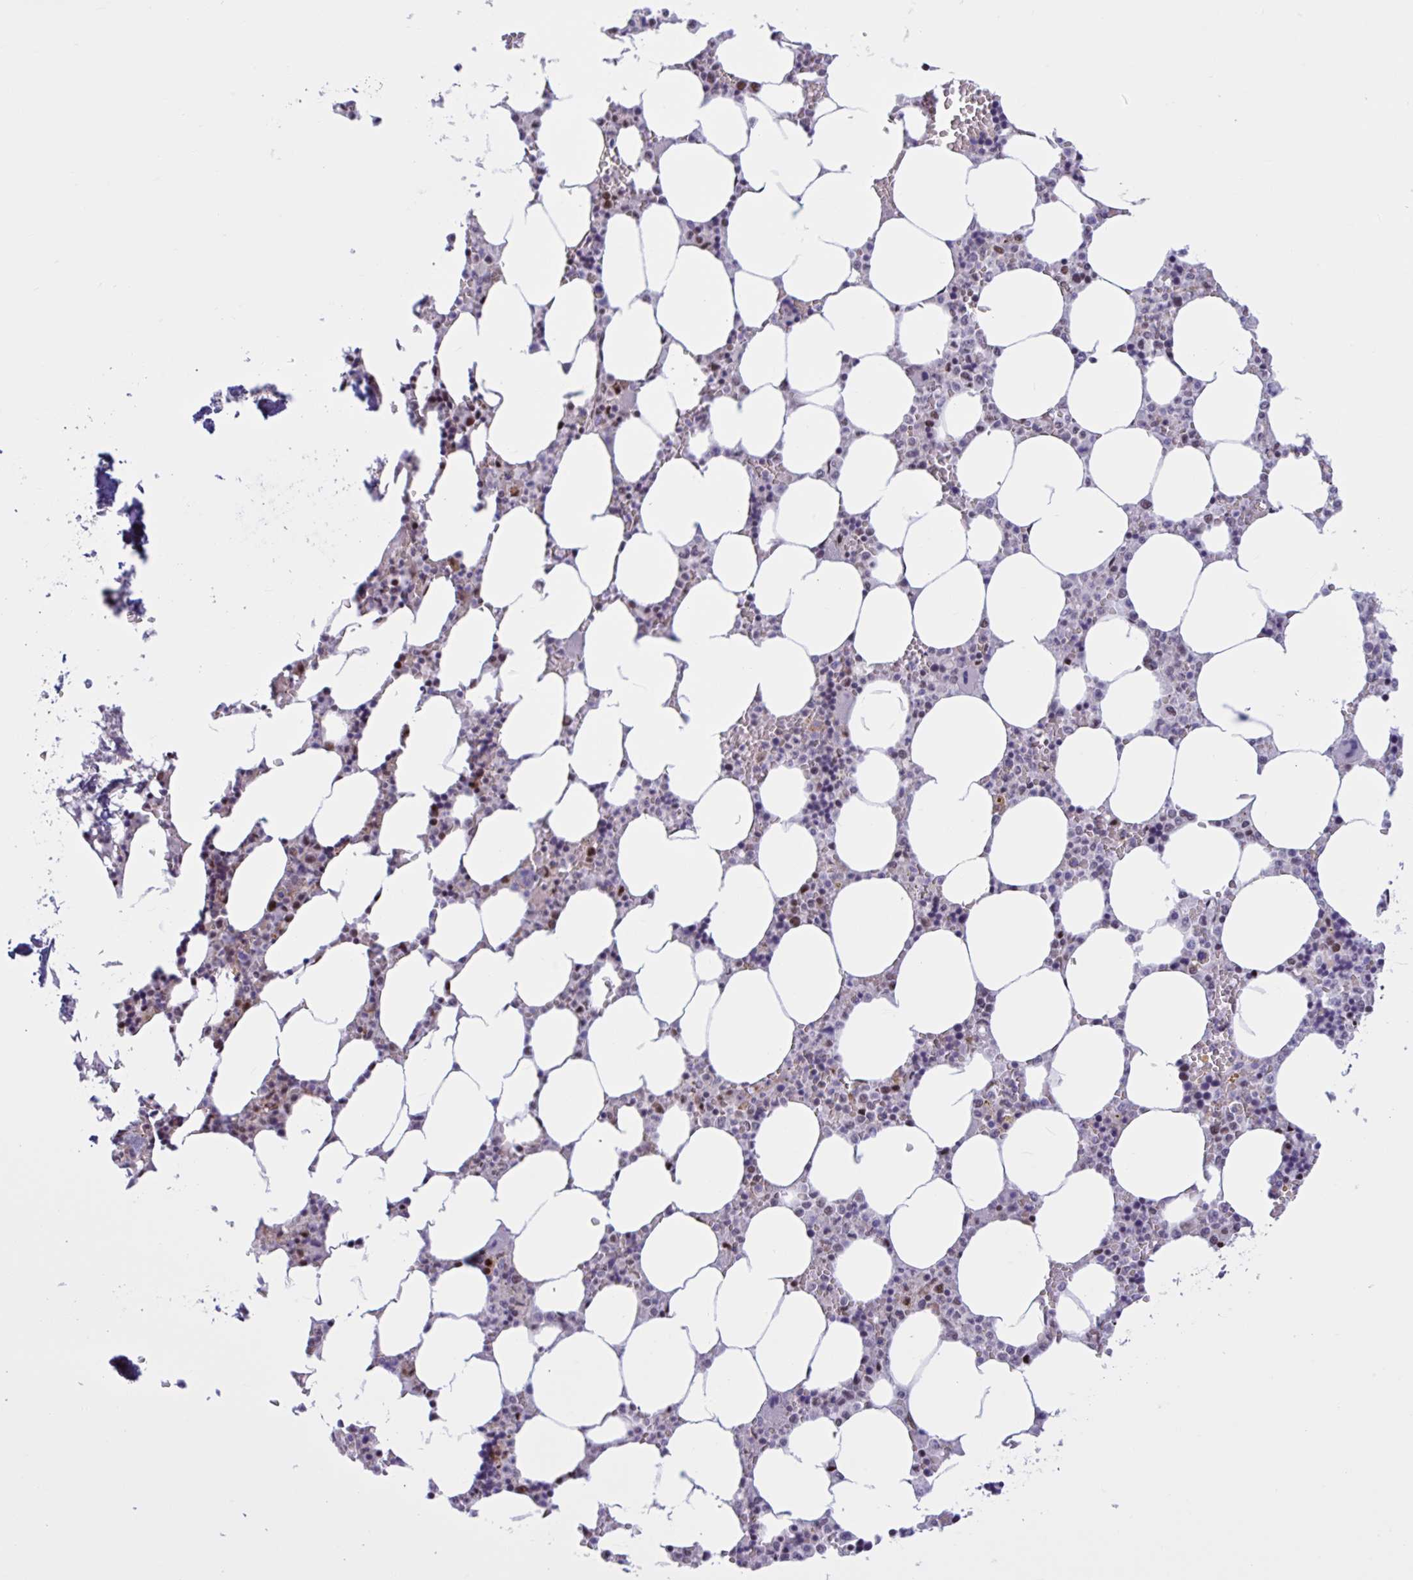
{"staining": {"intensity": "moderate", "quantity": "25%-75%", "location": "cytoplasmic/membranous,nuclear"}, "tissue": "bone marrow", "cell_type": "Hematopoietic cells", "image_type": "normal", "snomed": [{"axis": "morphology", "description": "Normal tissue, NOS"}, {"axis": "topography", "description": "Bone marrow"}], "caption": "Immunohistochemistry histopathology image of normal bone marrow: bone marrow stained using immunohistochemistry (IHC) demonstrates medium levels of moderate protein expression localized specifically in the cytoplasmic/membranous,nuclear of hematopoietic cells, appearing as a cytoplasmic/membranous,nuclear brown color.", "gene": "RBL1", "patient": {"sex": "male", "age": 64}}